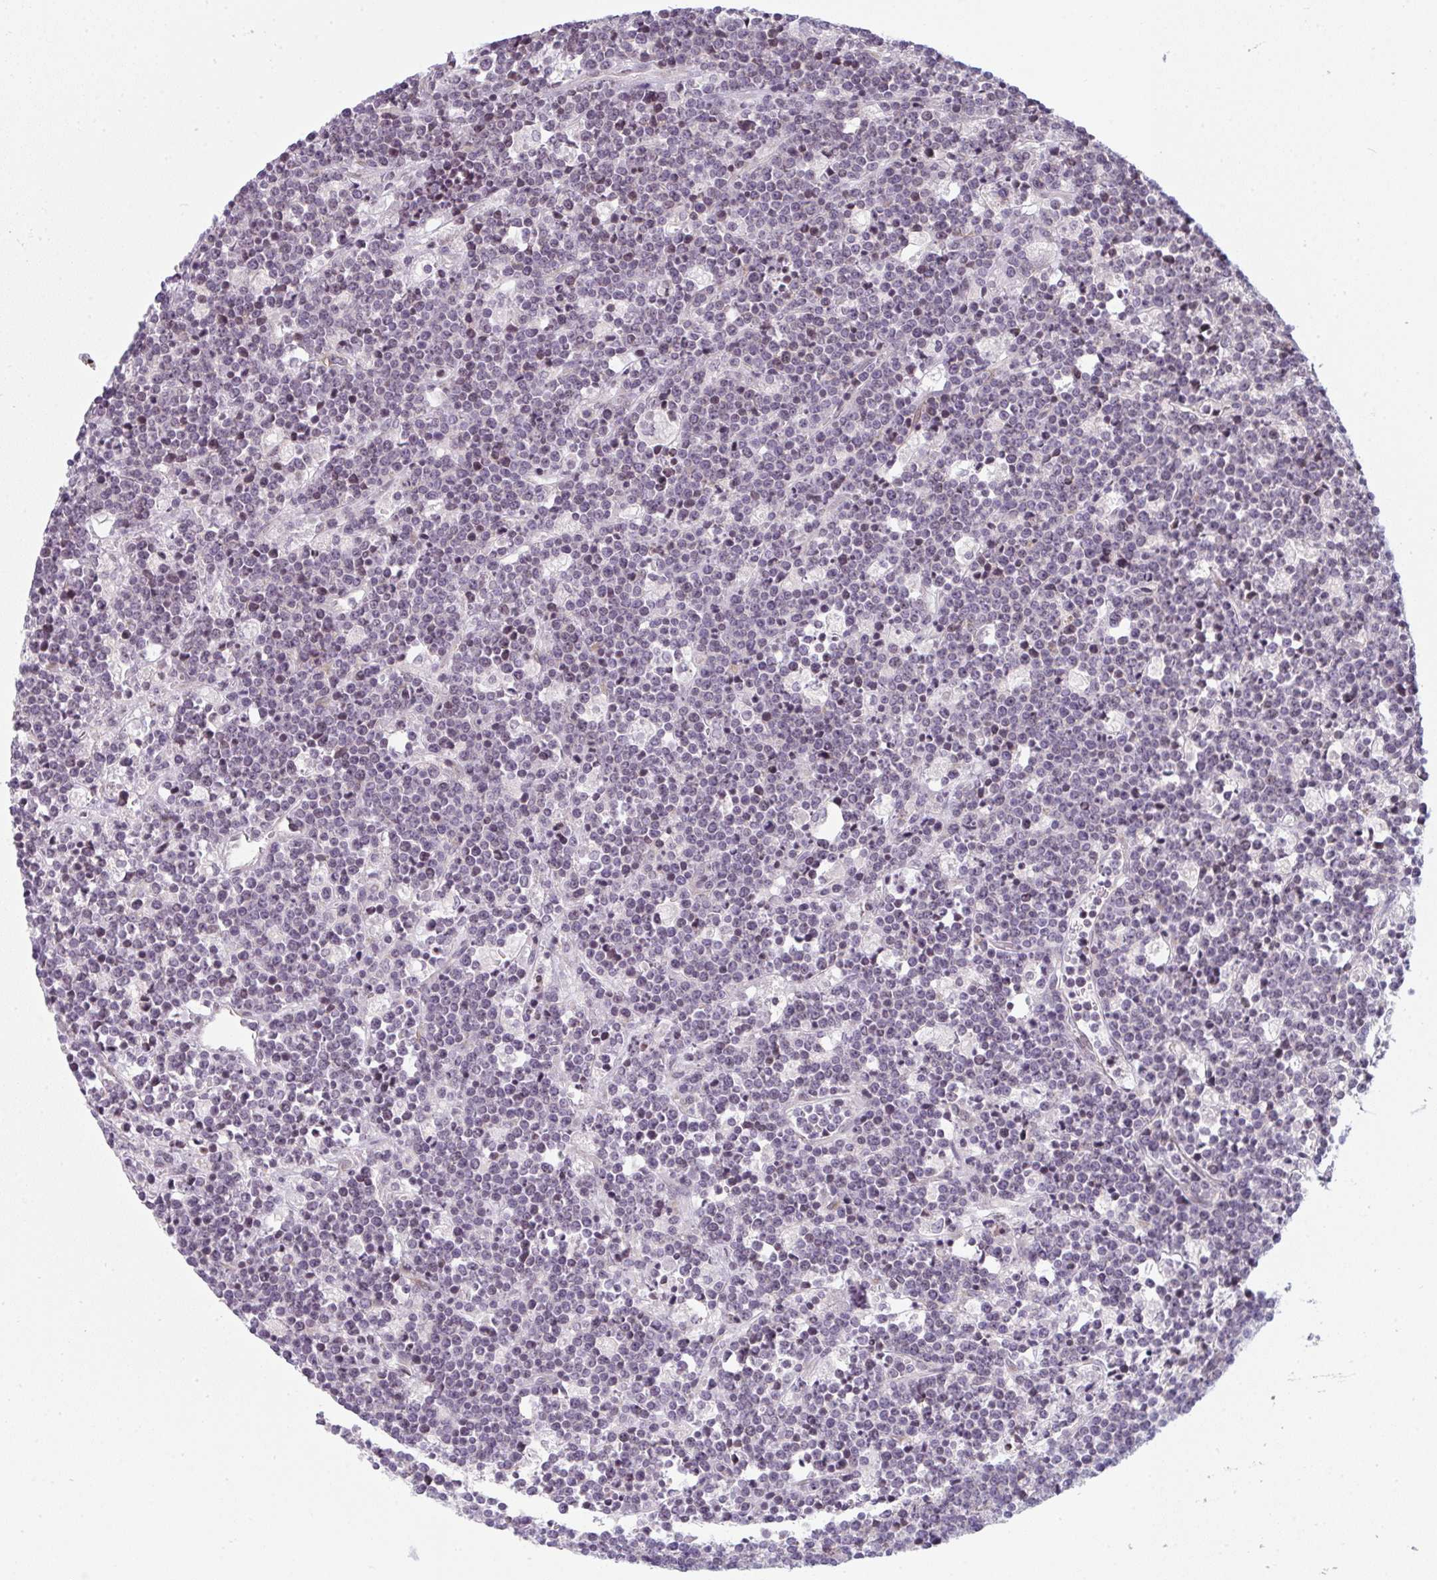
{"staining": {"intensity": "negative", "quantity": "none", "location": "none"}, "tissue": "lymphoma", "cell_type": "Tumor cells", "image_type": "cancer", "snomed": [{"axis": "morphology", "description": "Malignant lymphoma, non-Hodgkin's type, High grade"}, {"axis": "topography", "description": "Ovary"}], "caption": "The histopathology image exhibits no staining of tumor cells in lymphoma. (Brightfield microscopy of DAB IHC at high magnification).", "gene": "TMEM237", "patient": {"sex": "female", "age": 56}}